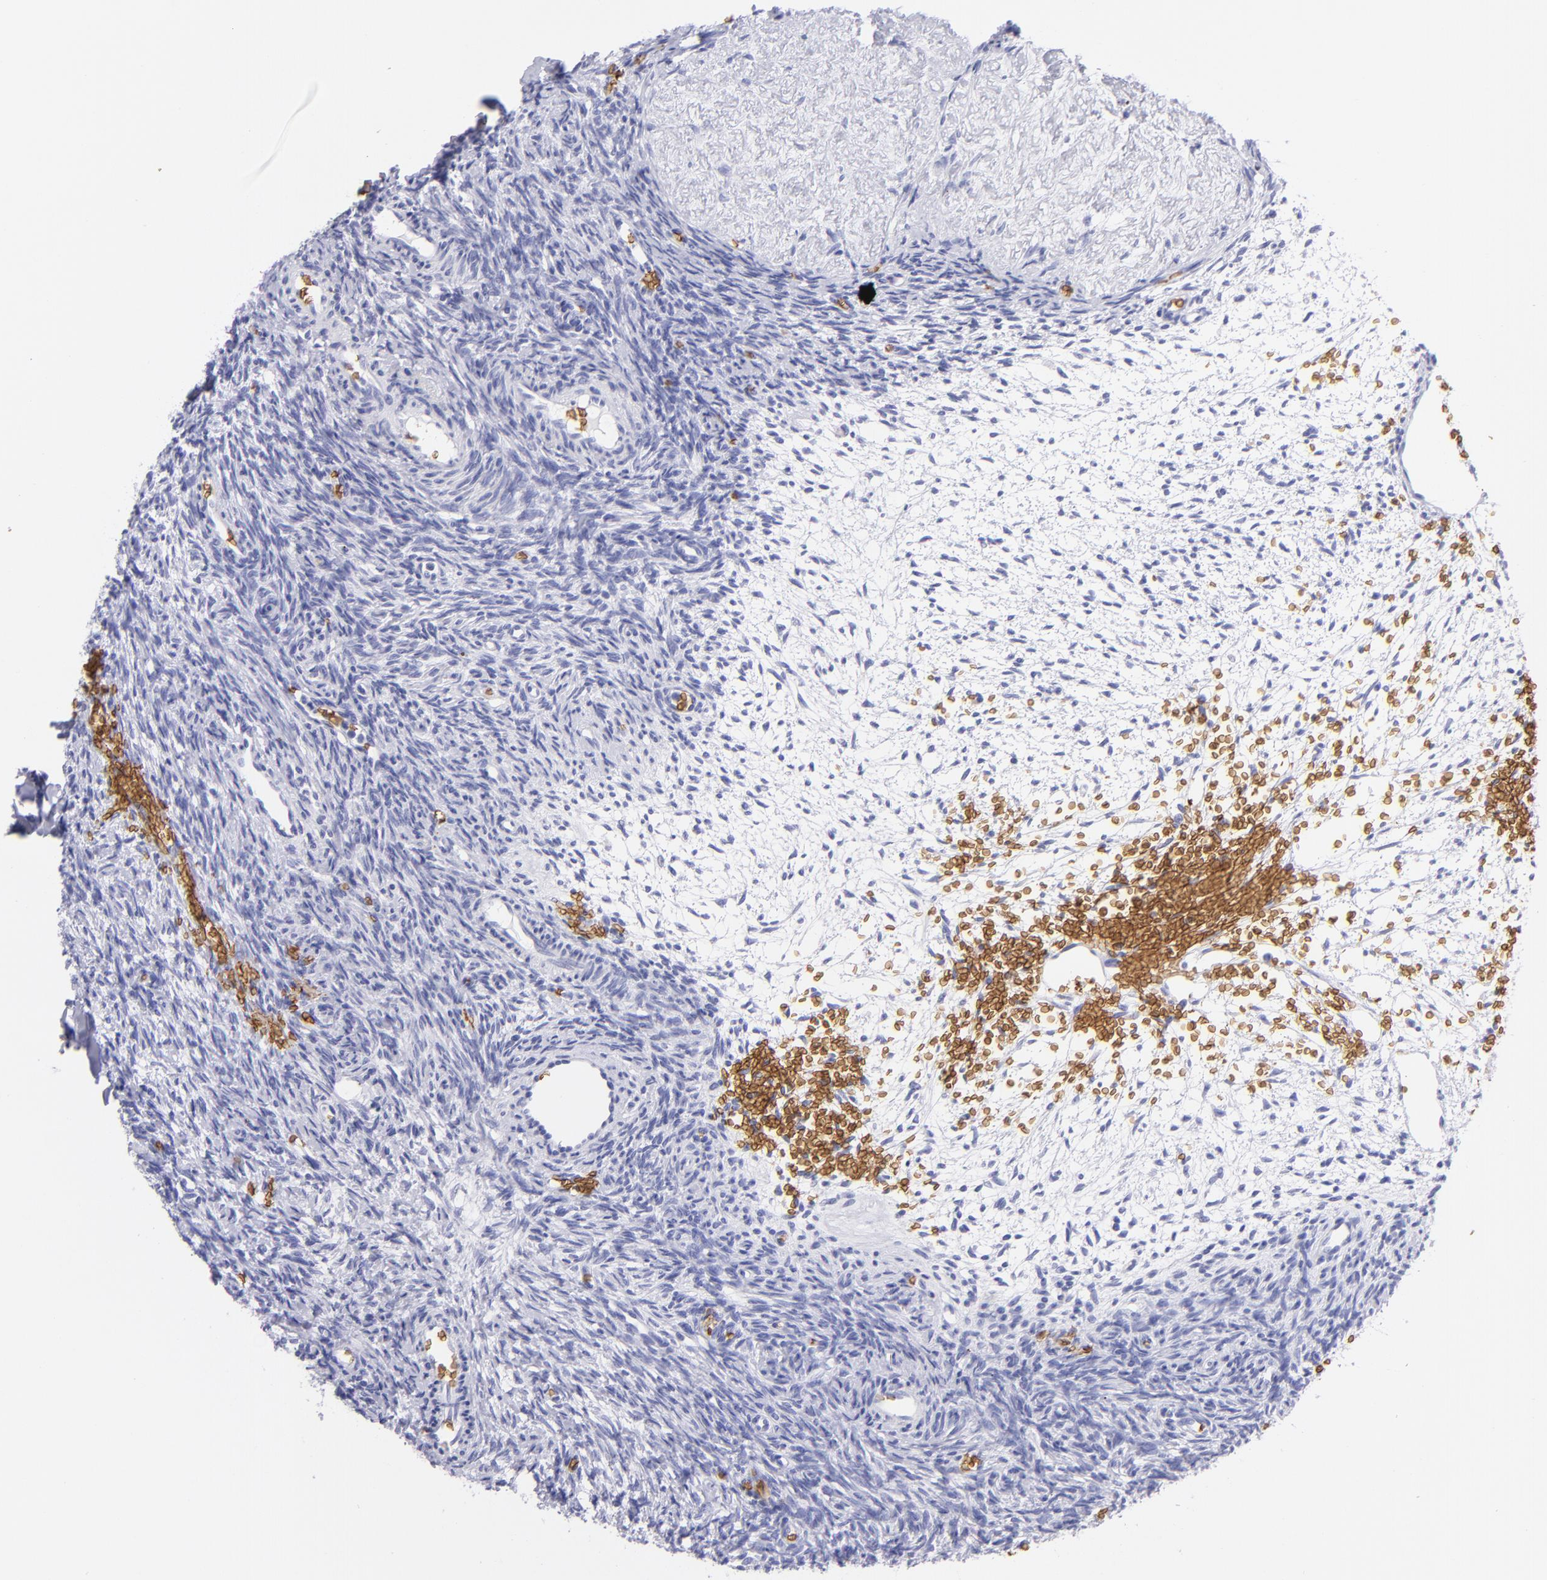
{"staining": {"intensity": "negative", "quantity": "none", "location": "none"}, "tissue": "ovary", "cell_type": "Follicle cells", "image_type": "normal", "snomed": [{"axis": "morphology", "description": "Normal tissue, NOS"}, {"axis": "topography", "description": "Ovary"}], "caption": "Benign ovary was stained to show a protein in brown. There is no significant positivity in follicle cells. Nuclei are stained in blue.", "gene": "GYPA", "patient": {"sex": "female", "age": 39}}